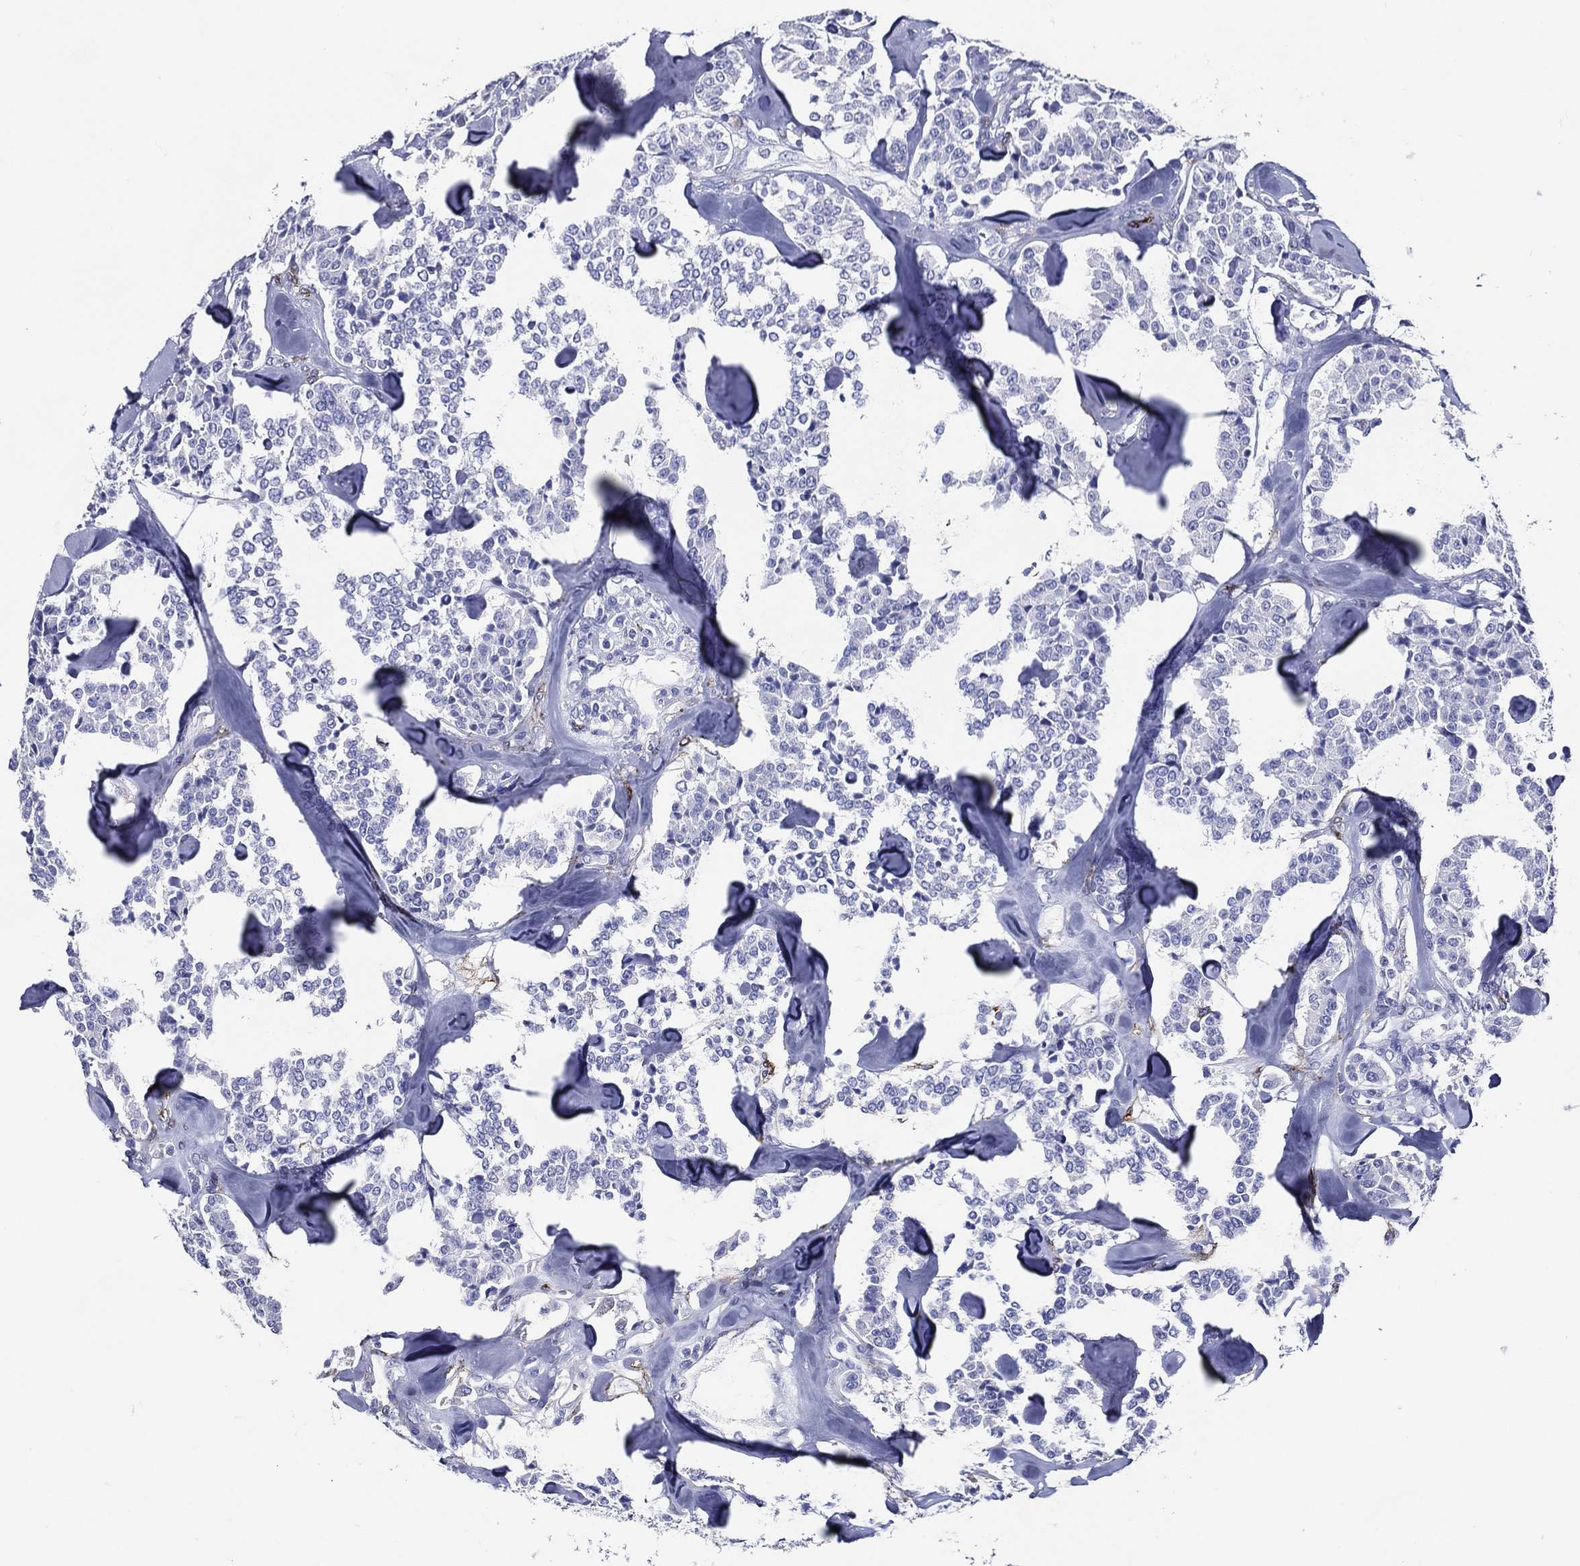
{"staining": {"intensity": "negative", "quantity": "none", "location": "none"}, "tissue": "carcinoid", "cell_type": "Tumor cells", "image_type": "cancer", "snomed": [{"axis": "morphology", "description": "Carcinoid, malignant, NOS"}, {"axis": "topography", "description": "Pancreas"}], "caption": "Micrograph shows no protein positivity in tumor cells of carcinoid tissue.", "gene": "ACE2", "patient": {"sex": "male", "age": 41}}